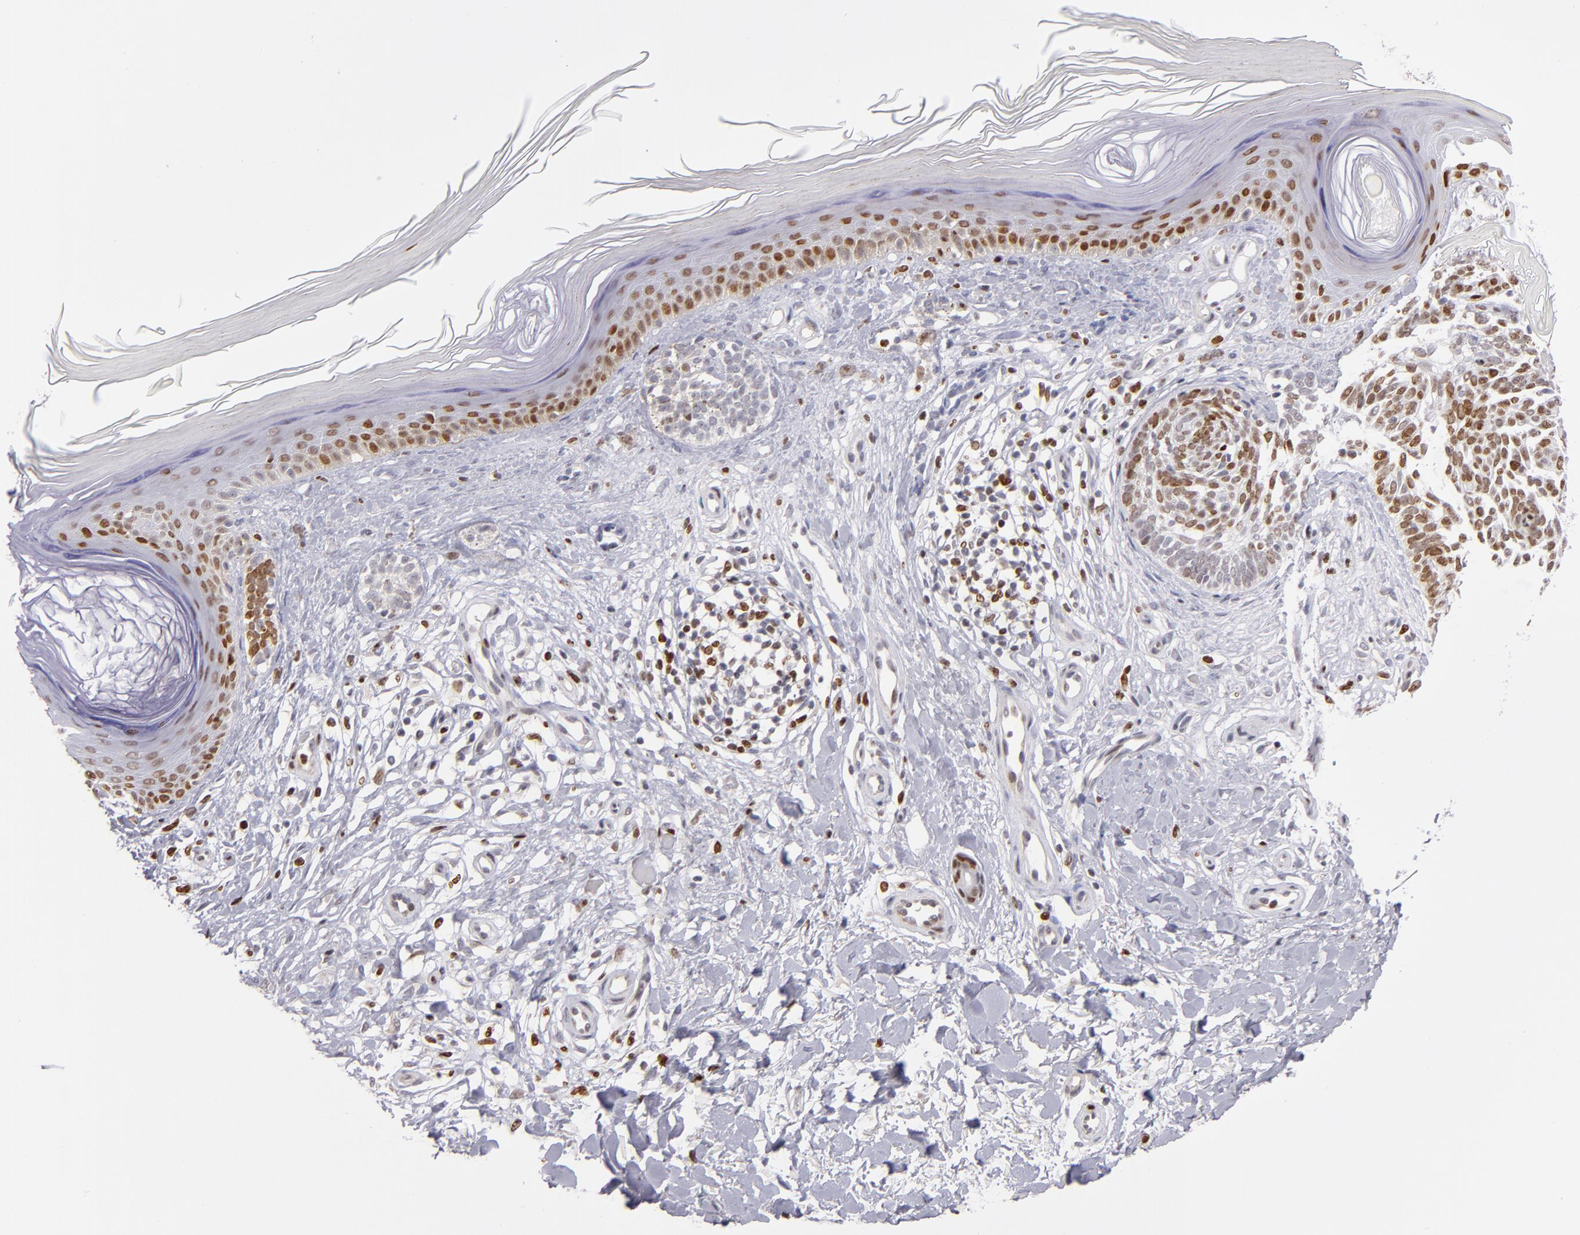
{"staining": {"intensity": "moderate", "quantity": "25%-75%", "location": "nuclear"}, "tissue": "skin cancer", "cell_type": "Tumor cells", "image_type": "cancer", "snomed": [{"axis": "morphology", "description": "Normal tissue, NOS"}, {"axis": "morphology", "description": "Basal cell carcinoma"}, {"axis": "topography", "description": "Skin"}], "caption": "DAB (3,3'-diaminobenzidine) immunohistochemical staining of human skin cancer (basal cell carcinoma) displays moderate nuclear protein positivity in about 25%-75% of tumor cells.", "gene": "POLA1", "patient": {"sex": "female", "age": 58}}